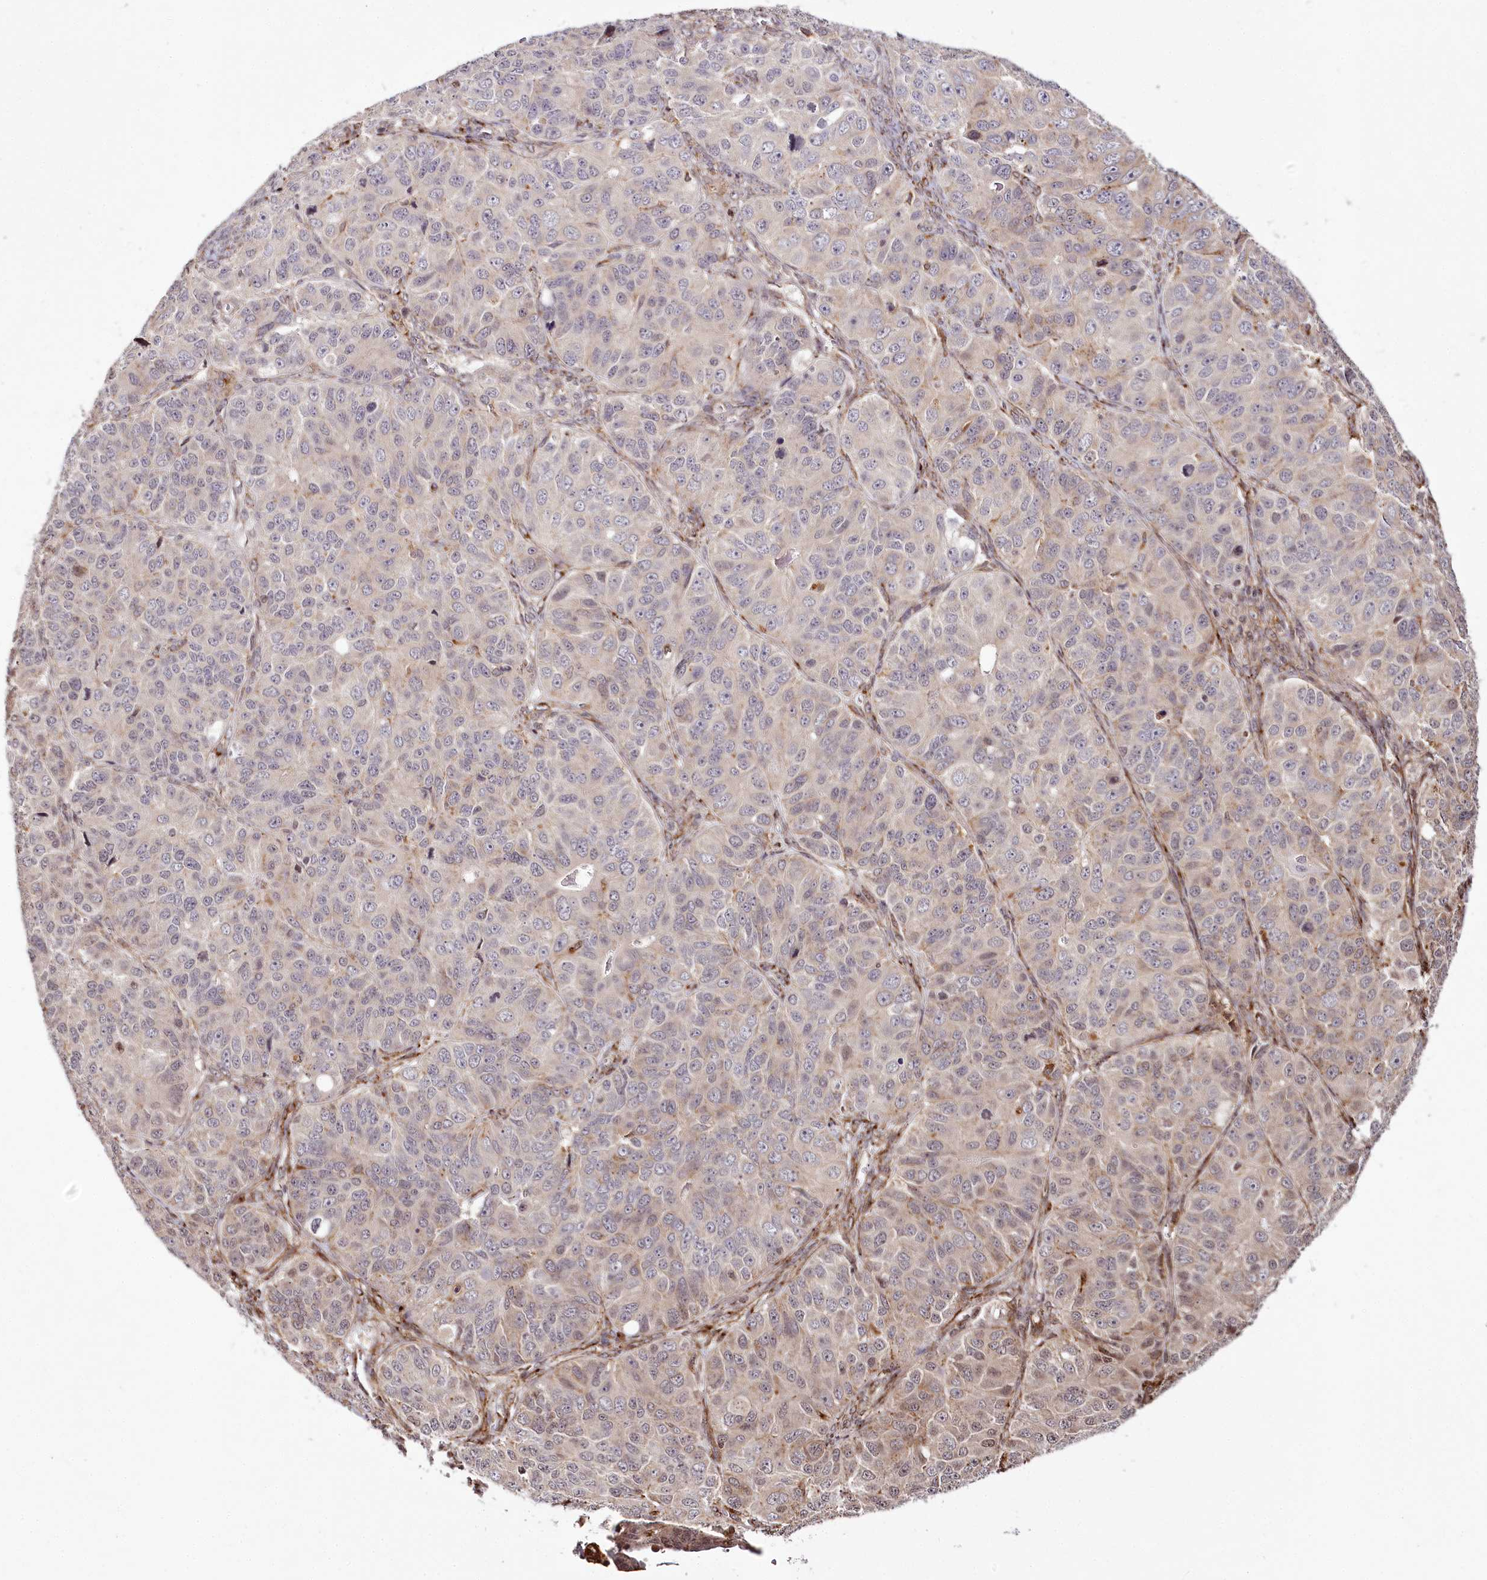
{"staining": {"intensity": "weak", "quantity": "<25%", "location": "nuclear"}, "tissue": "ovarian cancer", "cell_type": "Tumor cells", "image_type": "cancer", "snomed": [{"axis": "morphology", "description": "Carcinoma, endometroid"}, {"axis": "topography", "description": "Ovary"}], "caption": "A high-resolution photomicrograph shows immunohistochemistry (IHC) staining of ovarian cancer, which displays no significant positivity in tumor cells.", "gene": "HOXC8", "patient": {"sex": "female", "age": 51}}